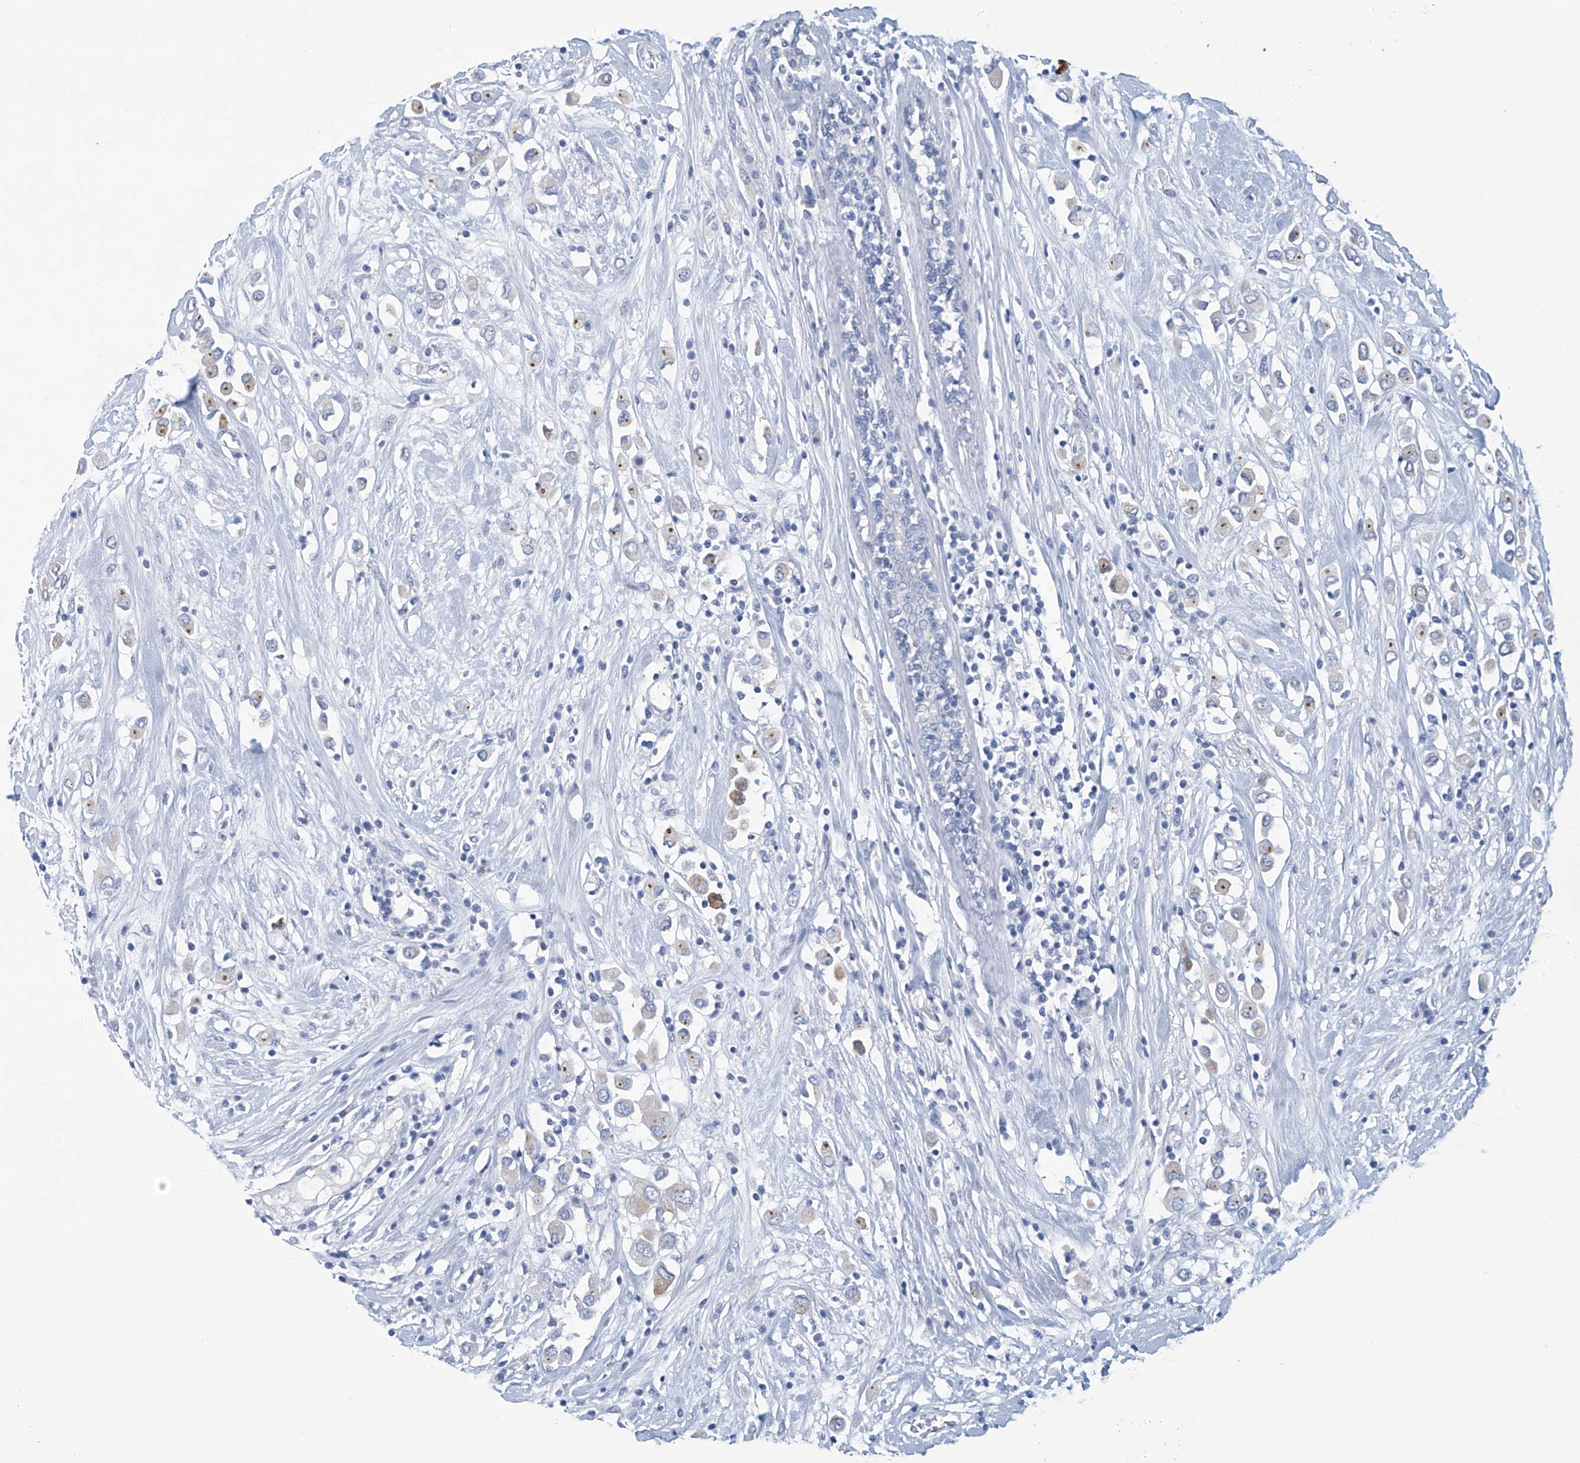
{"staining": {"intensity": "weak", "quantity": "<25%", "location": "cytoplasmic/membranous"}, "tissue": "breast cancer", "cell_type": "Tumor cells", "image_type": "cancer", "snomed": [{"axis": "morphology", "description": "Duct carcinoma"}, {"axis": "topography", "description": "Breast"}], "caption": "Immunohistochemistry of human breast cancer (invasive ductal carcinoma) reveals no expression in tumor cells. (Stains: DAB (3,3'-diaminobenzidine) IHC with hematoxylin counter stain, Microscopy: brightfield microscopy at high magnification).", "gene": "DSP", "patient": {"sex": "female", "age": 61}}